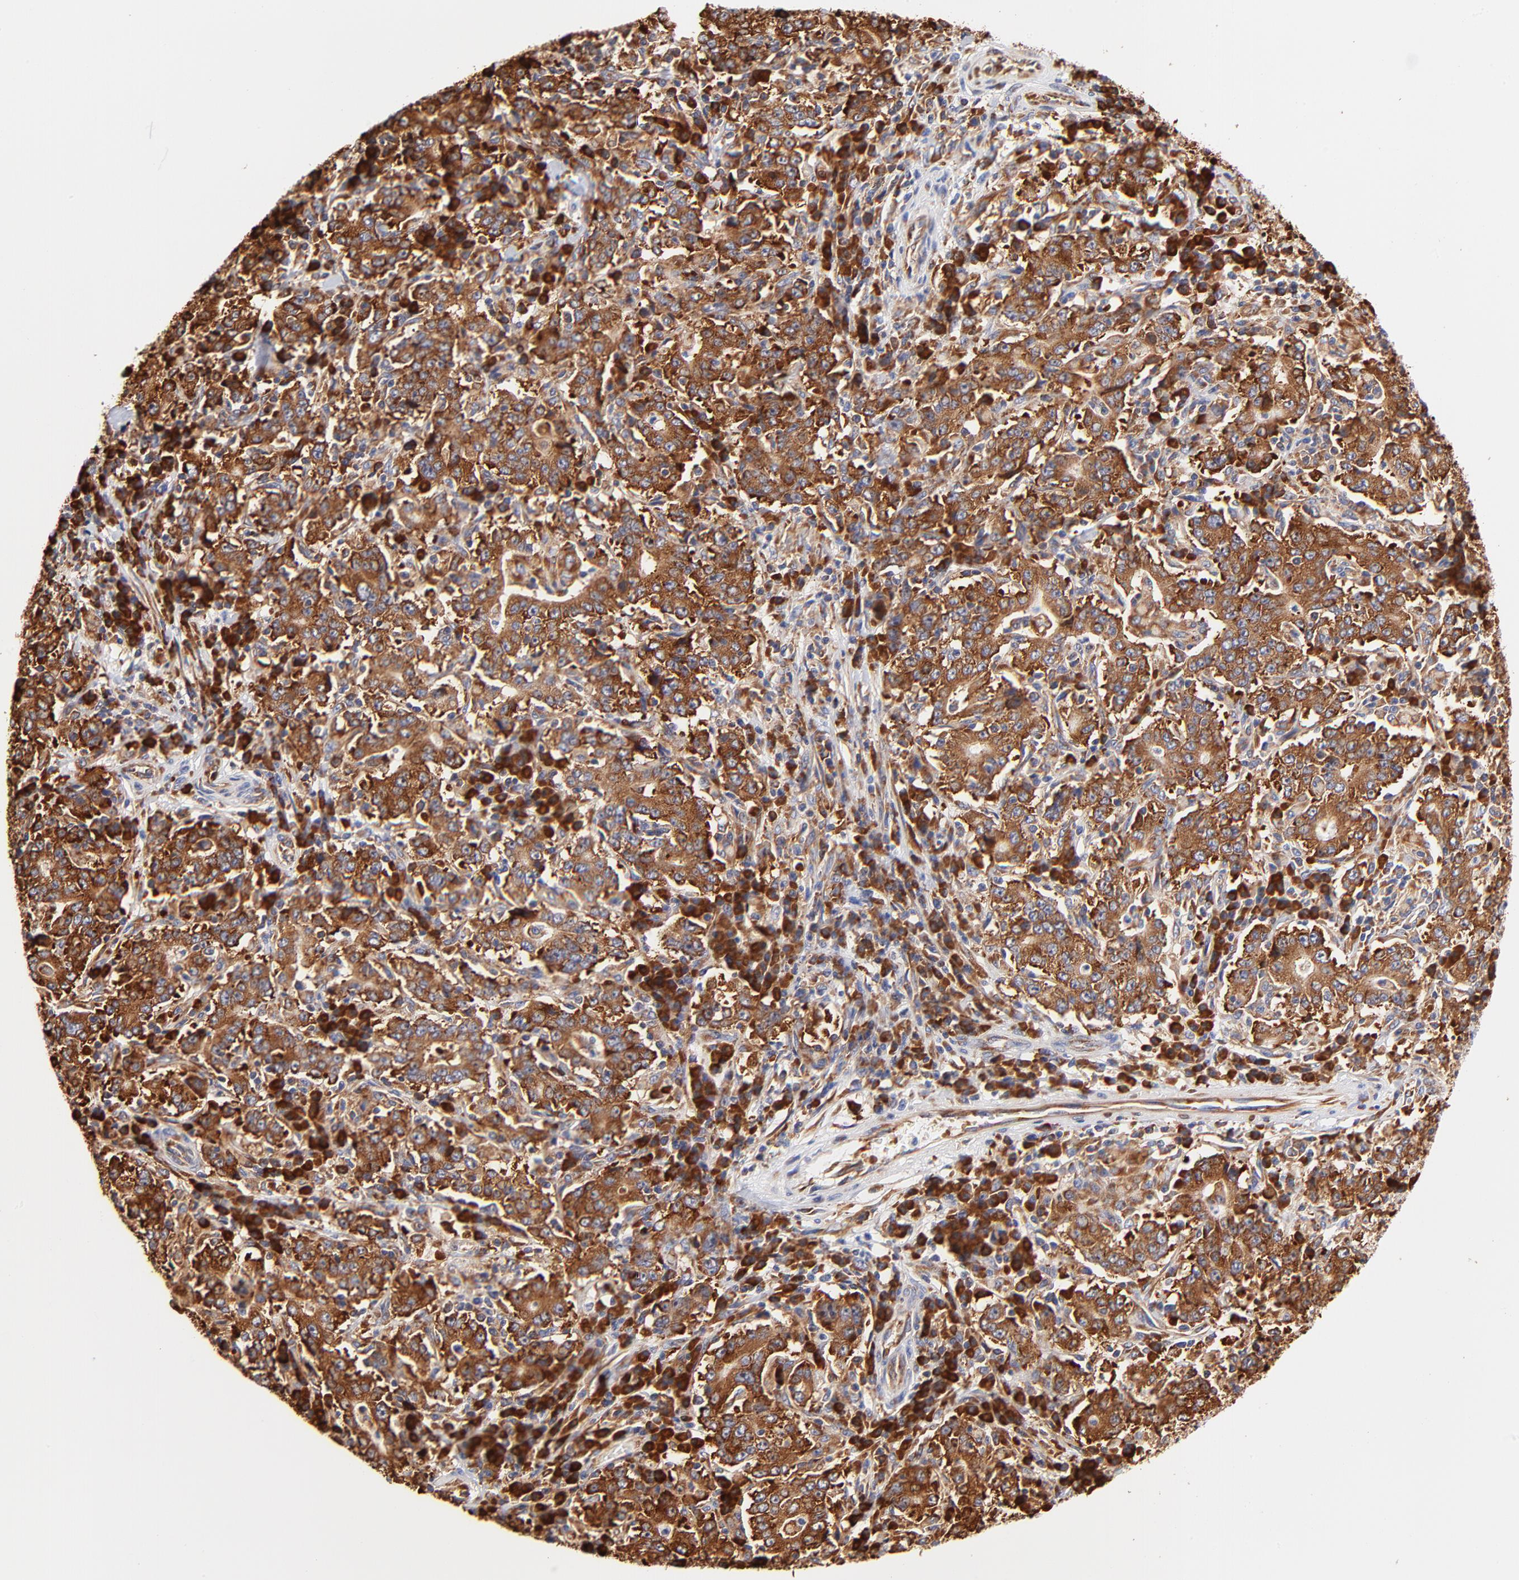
{"staining": {"intensity": "strong", "quantity": ">75%", "location": "cytoplasmic/membranous"}, "tissue": "stomach cancer", "cell_type": "Tumor cells", "image_type": "cancer", "snomed": [{"axis": "morphology", "description": "Normal tissue, NOS"}, {"axis": "morphology", "description": "Adenocarcinoma, NOS"}, {"axis": "topography", "description": "Stomach, upper"}, {"axis": "topography", "description": "Stomach"}], "caption": "There is high levels of strong cytoplasmic/membranous positivity in tumor cells of stomach cancer (adenocarcinoma), as demonstrated by immunohistochemical staining (brown color).", "gene": "RPL27", "patient": {"sex": "male", "age": 59}}